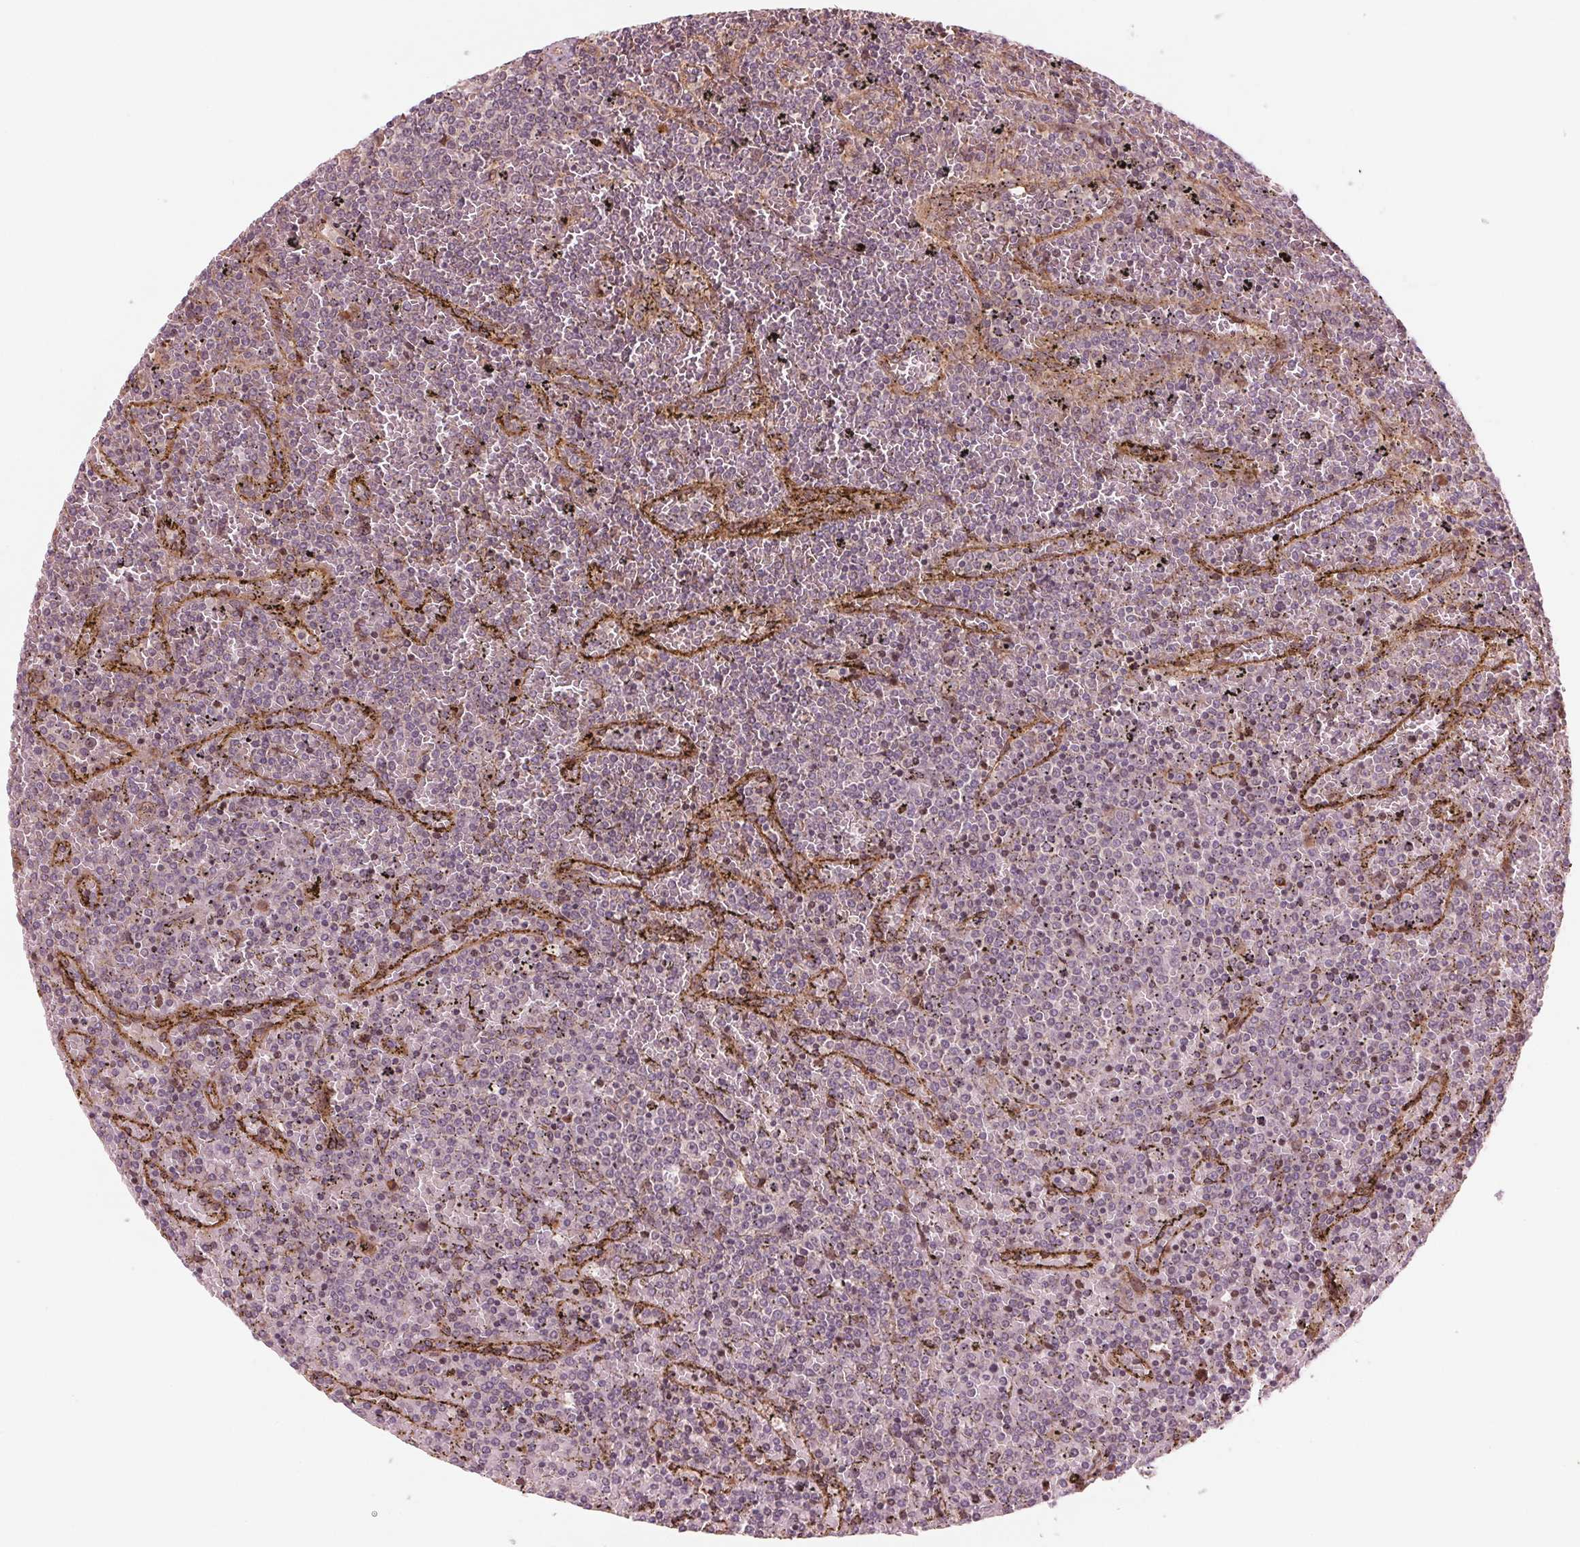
{"staining": {"intensity": "negative", "quantity": "none", "location": "none"}, "tissue": "lymphoma", "cell_type": "Tumor cells", "image_type": "cancer", "snomed": [{"axis": "morphology", "description": "Malignant lymphoma, non-Hodgkin's type, Low grade"}, {"axis": "topography", "description": "Spleen"}], "caption": "Immunohistochemistry histopathology image of low-grade malignant lymphoma, non-Hodgkin's type stained for a protein (brown), which exhibits no expression in tumor cells.", "gene": "CMIP", "patient": {"sex": "female", "age": 77}}